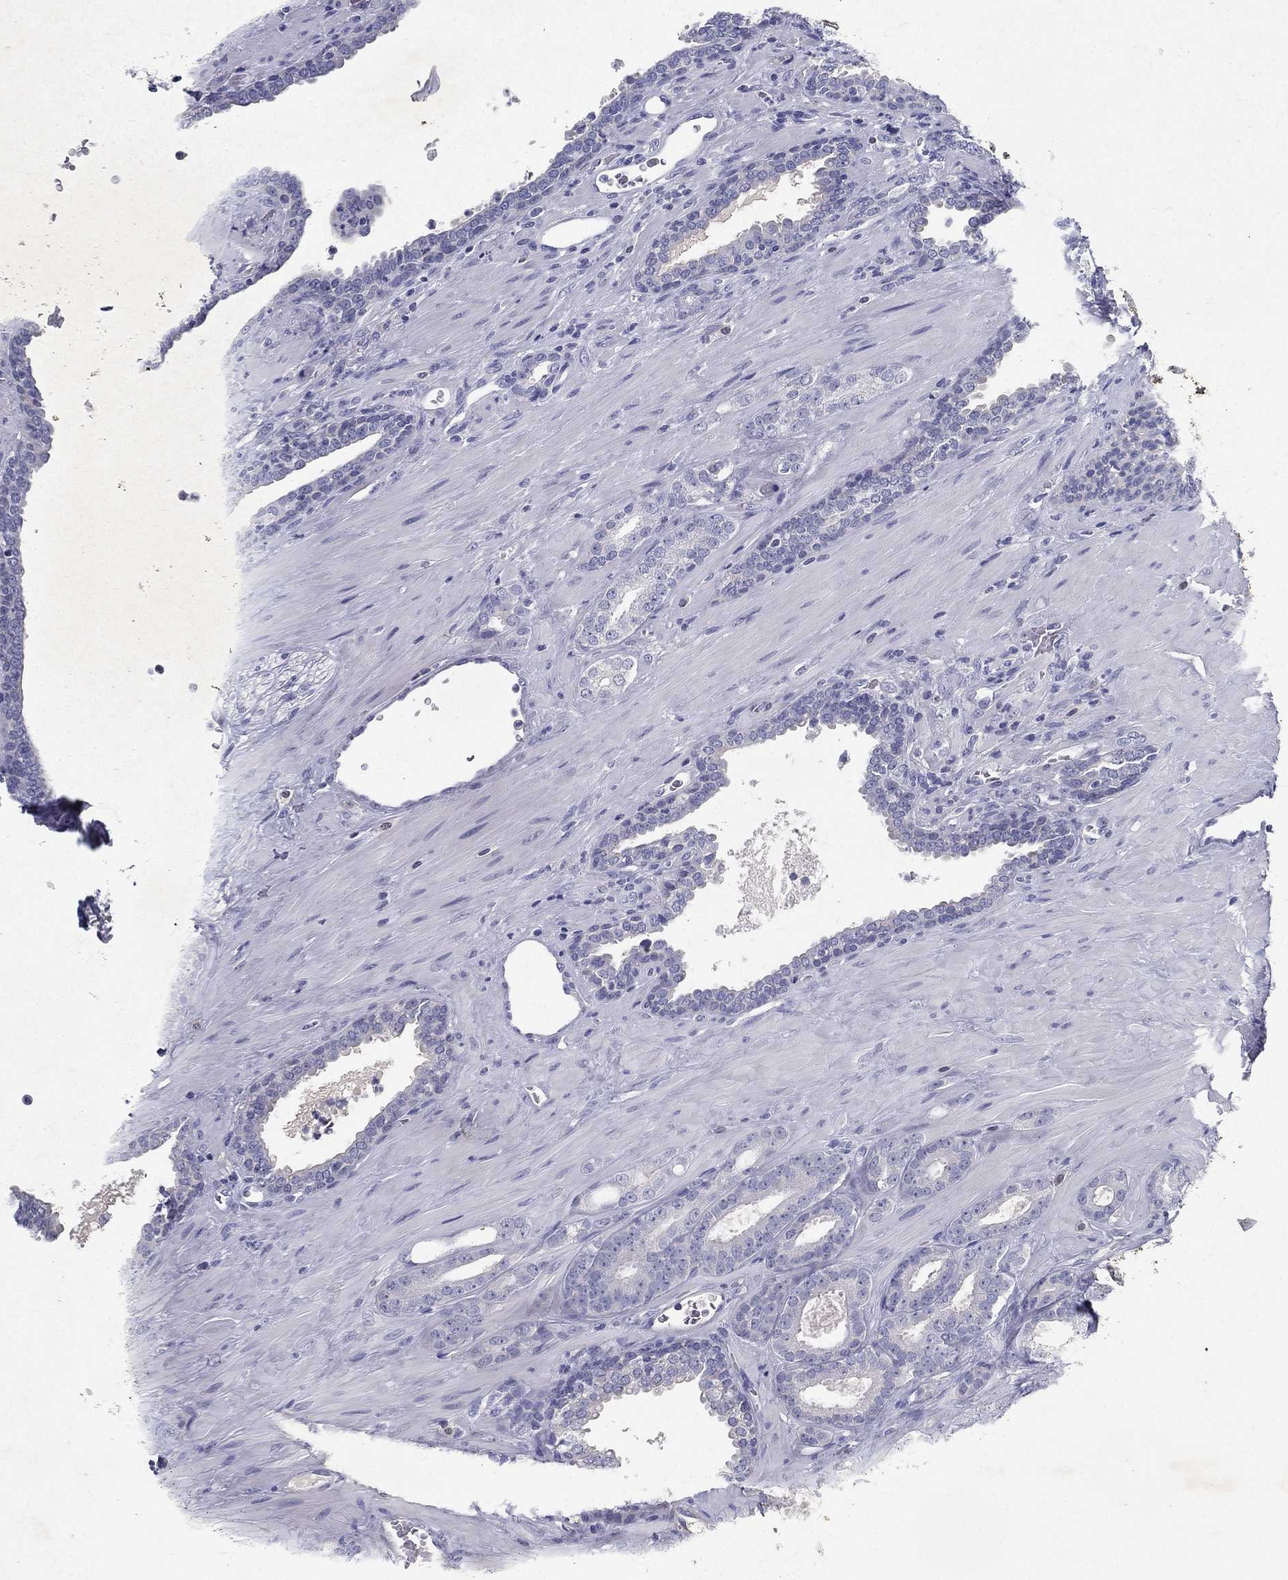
{"staining": {"intensity": "negative", "quantity": "none", "location": "none"}, "tissue": "prostate cancer", "cell_type": "Tumor cells", "image_type": "cancer", "snomed": [{"axis": "morphology", "description": "Adenocarcinoma, Low grade"}, {"axis": "topography", "description": "Prostate"}], "caption": "The immunohistochemistry photomicrograph has no significant staining in tumor cells of prostate cancer (adenocarcinoma (low-grade)) tissue. (Stains: DAB immunohistochemistry with hematoxylin counter stain, Microscopy: brightfield microscopy at high magnification).", "gene": "RGS13", "patient": {"sex": "male", "age": 61}}